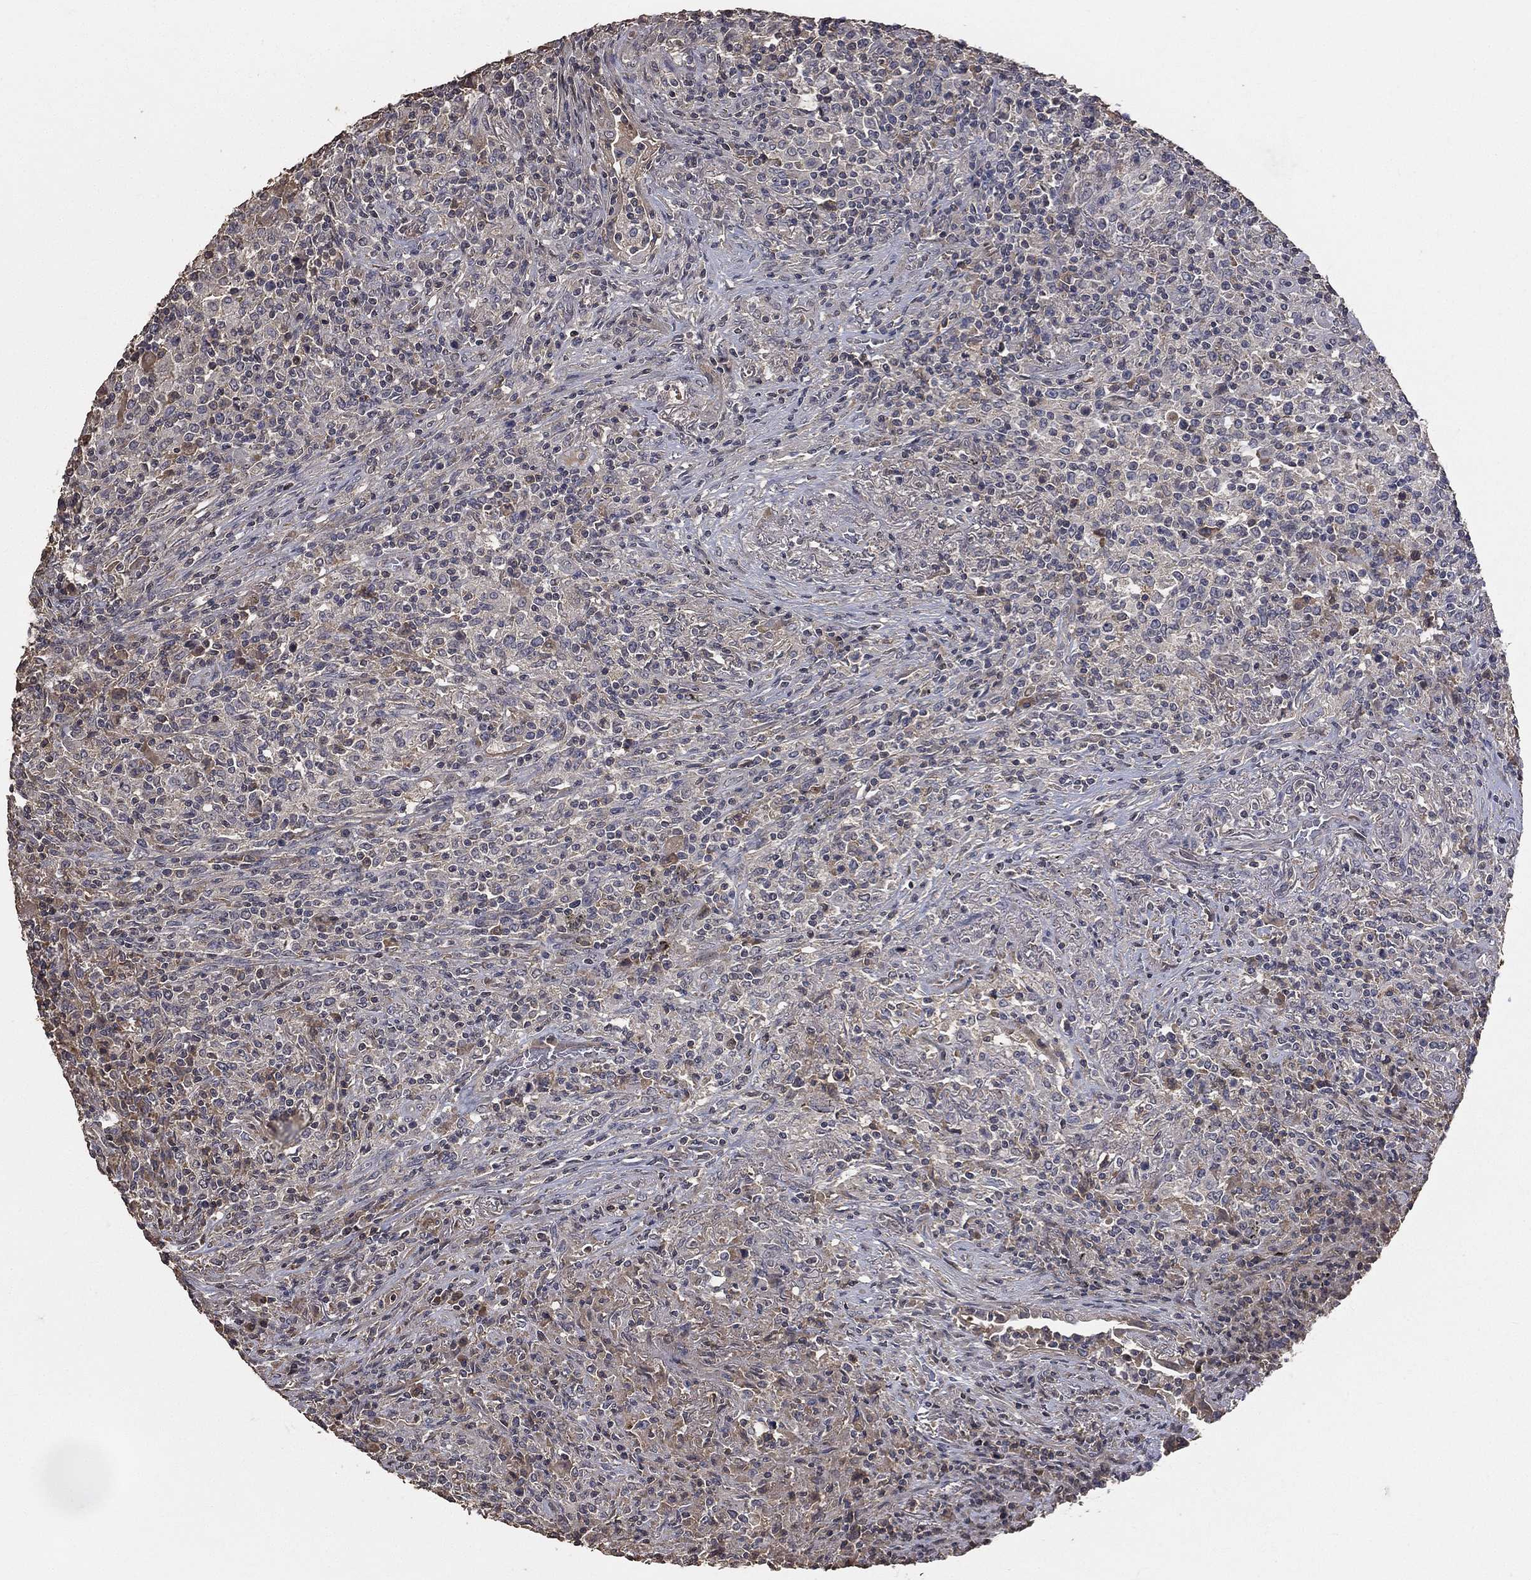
{"staining": {"intensity": "negative", "quantity": "none", "location": "none"}, "tissue": "lymphoma", "cell_type": "Tumor cells", "image_type": "cancer", "snomed": [{"axis": "morphology", "description": "Malignant lymphoma, non-Hodgkin's type, High grade"}, {"axis": "topography", "description": "Lung"}], "caption": "Malignant lymphoma, non-Hodgkin's type (high-grade) was stained to show a protein in brown. There is no significant staining in tumor cells.", "gene": "SNAP25", "patient": {"sex": "male", "age": 79}}